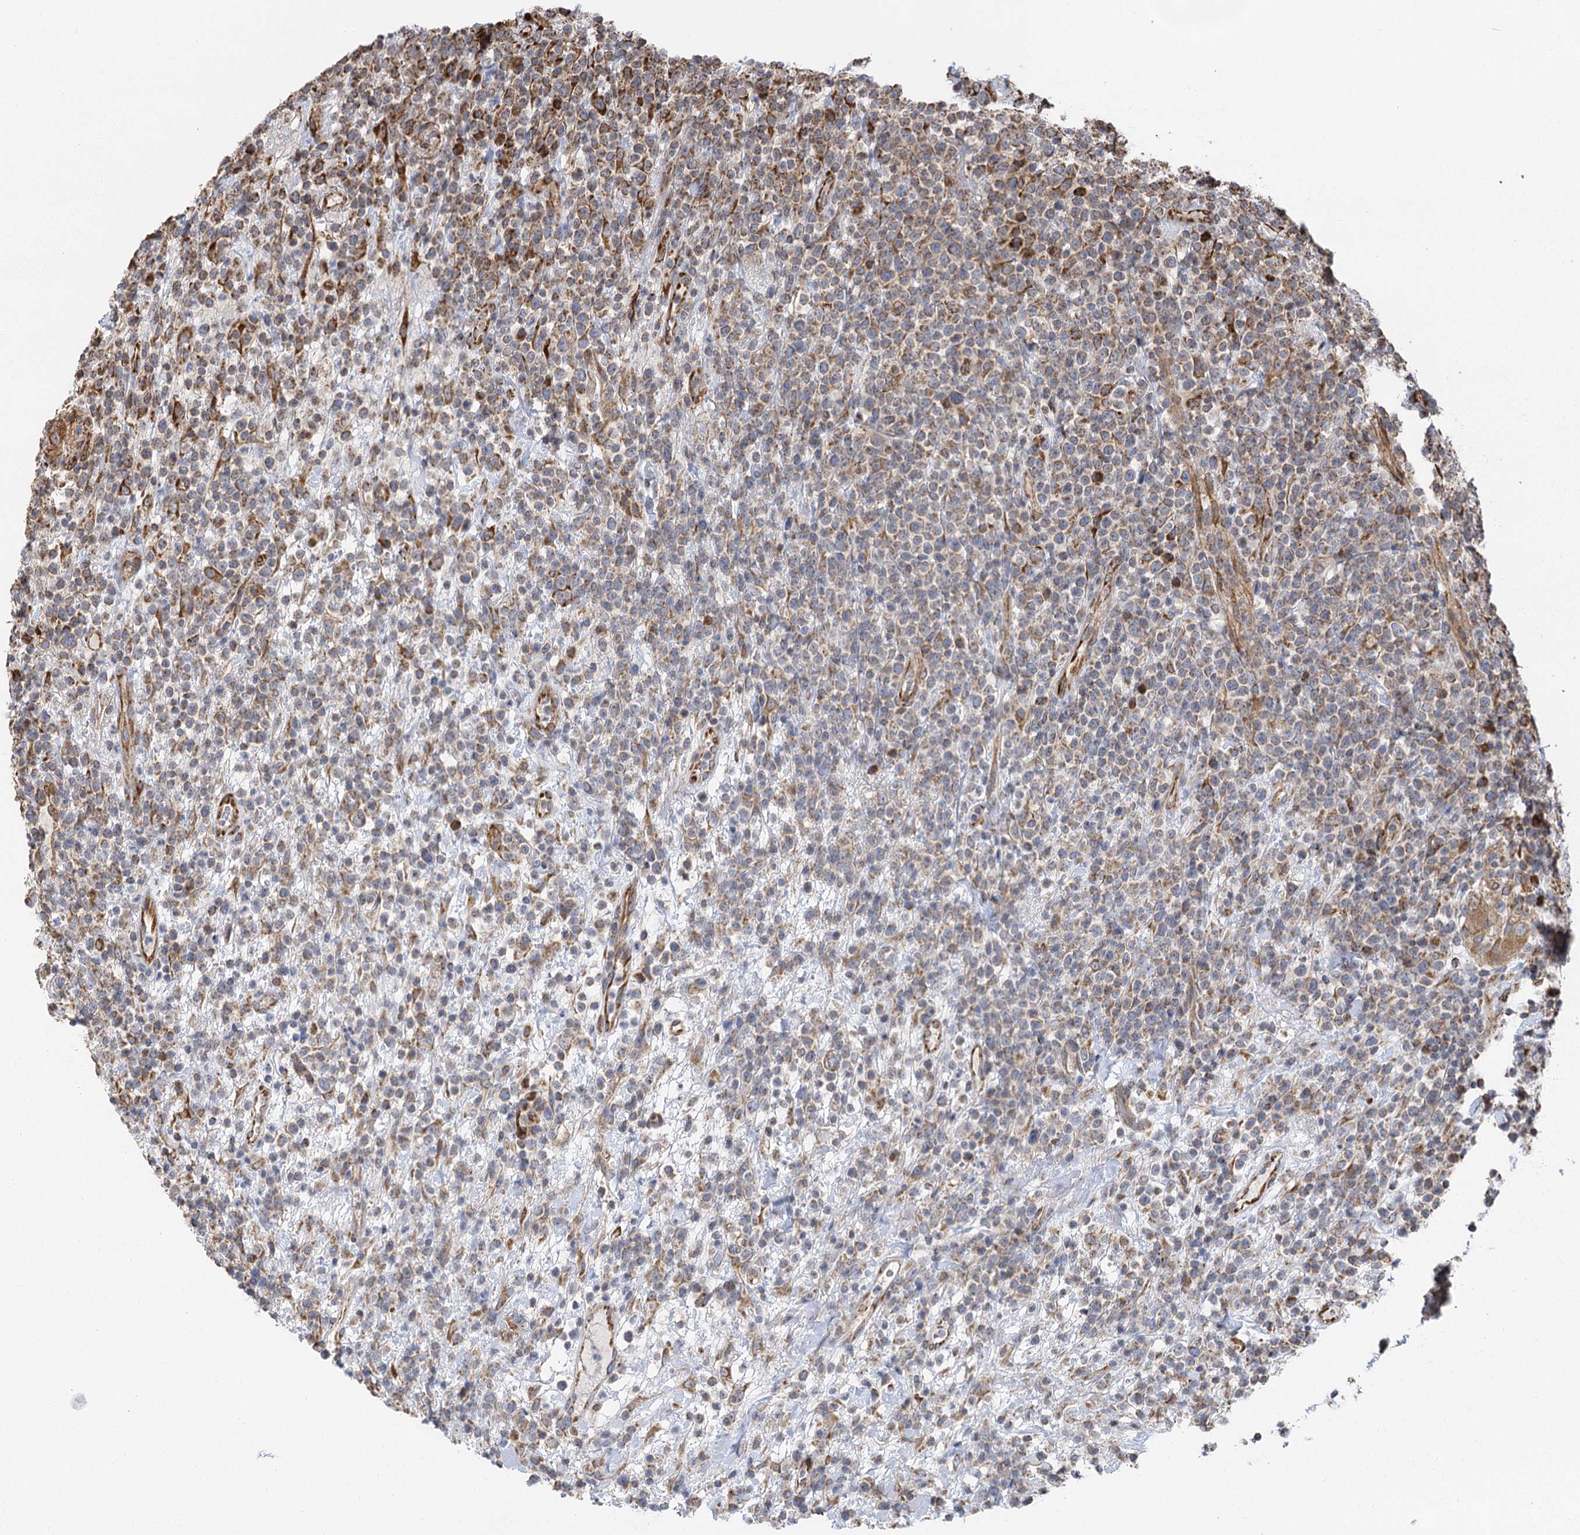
{"staining": {"intensity": "moderate", "quantity": "25%-75%", "location": "cytoplasmic/membranous"}, "tissue": "lymphoma", "cell_type": "Tumor cells", "image_type": "cancer", "snomed": [{"axis": "morphology", "description": "Malignant lymphoma, non-Hodgkin's type, High grade"}, {"axis": "topography", "description": "Colon"}], "caption": "Protein analysis of lymphoma tissue reveals moderate cytoplasmic/membranous expression in approximately 25%-75% of tumor cells. The protein of interest is stained brown, and the nuclei are stained in blue (DAB (3,3'-diaminobenzidine) IHC with brightfield microscopy, high magnification).", "gene": "IL11RA", "patient": {"sex": "female", "age": 53}}